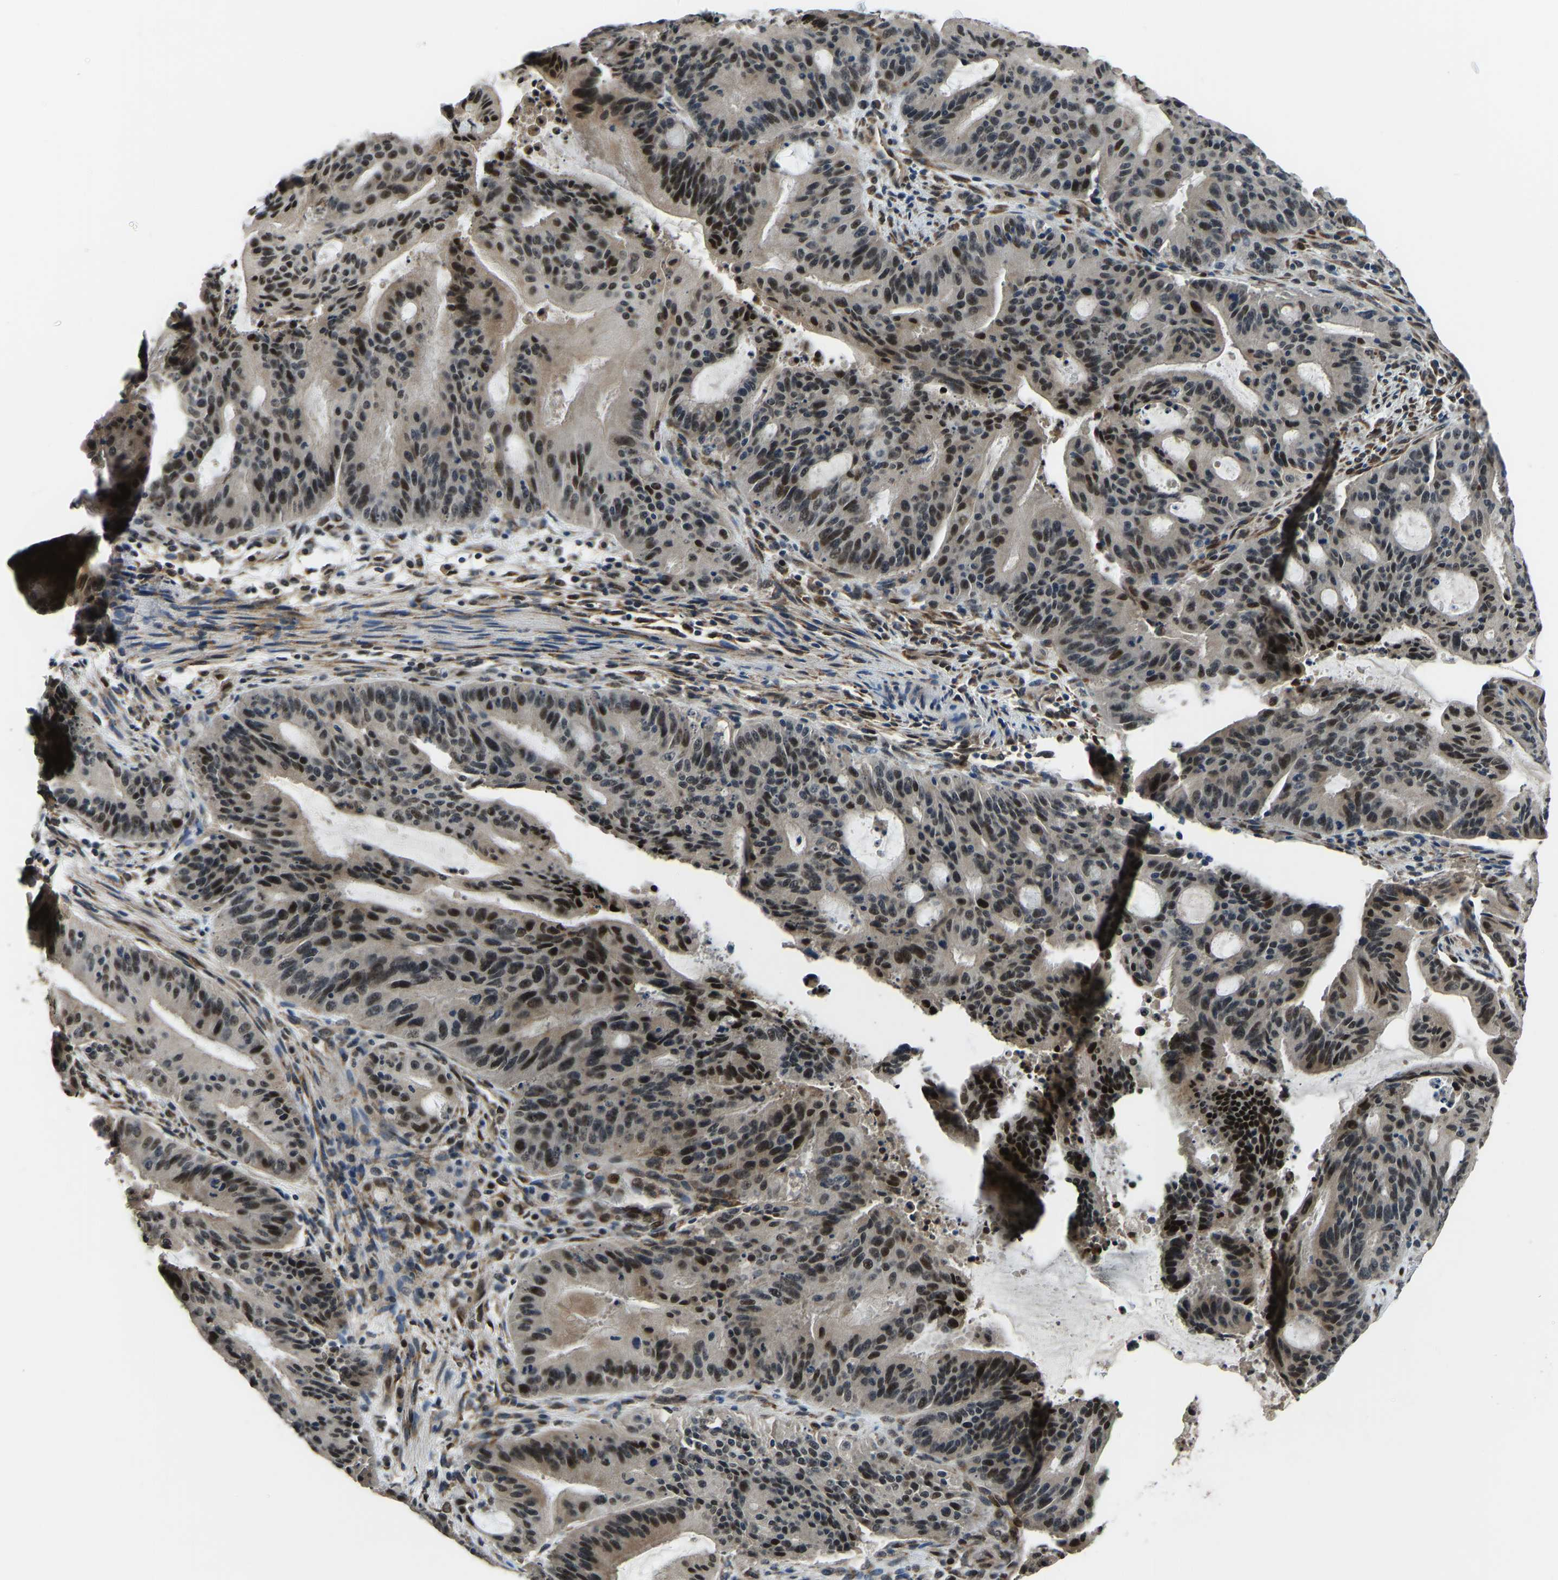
{"staining": {"intensity": "strong", "quantity": "25%-75%", "location": "cytoplasmic/membranous,nuclear"}, "tissue": "liver cancer", "cell_type": "Tumor cells", "image_type": "cancer", "snomed": [{"axis": "morphology", "description": "Normal tissue, NOS"}, {"axis": "morphology", "description": "Cholangiocarcinoma"}, {"axis": "topography", "description": "Liver"}, {"axis": "topography", "description": "Peripheral nerve tissue"}], "caption": "A high-resolution image shows IHC staining of liver cholangiocarcinoma, which displays strong cytoplasmic/membranous and nuclear expression in about 25%-75% of tumor cells.", "gene": "FOS", "patient": {"sex": "female", "age": 73}}